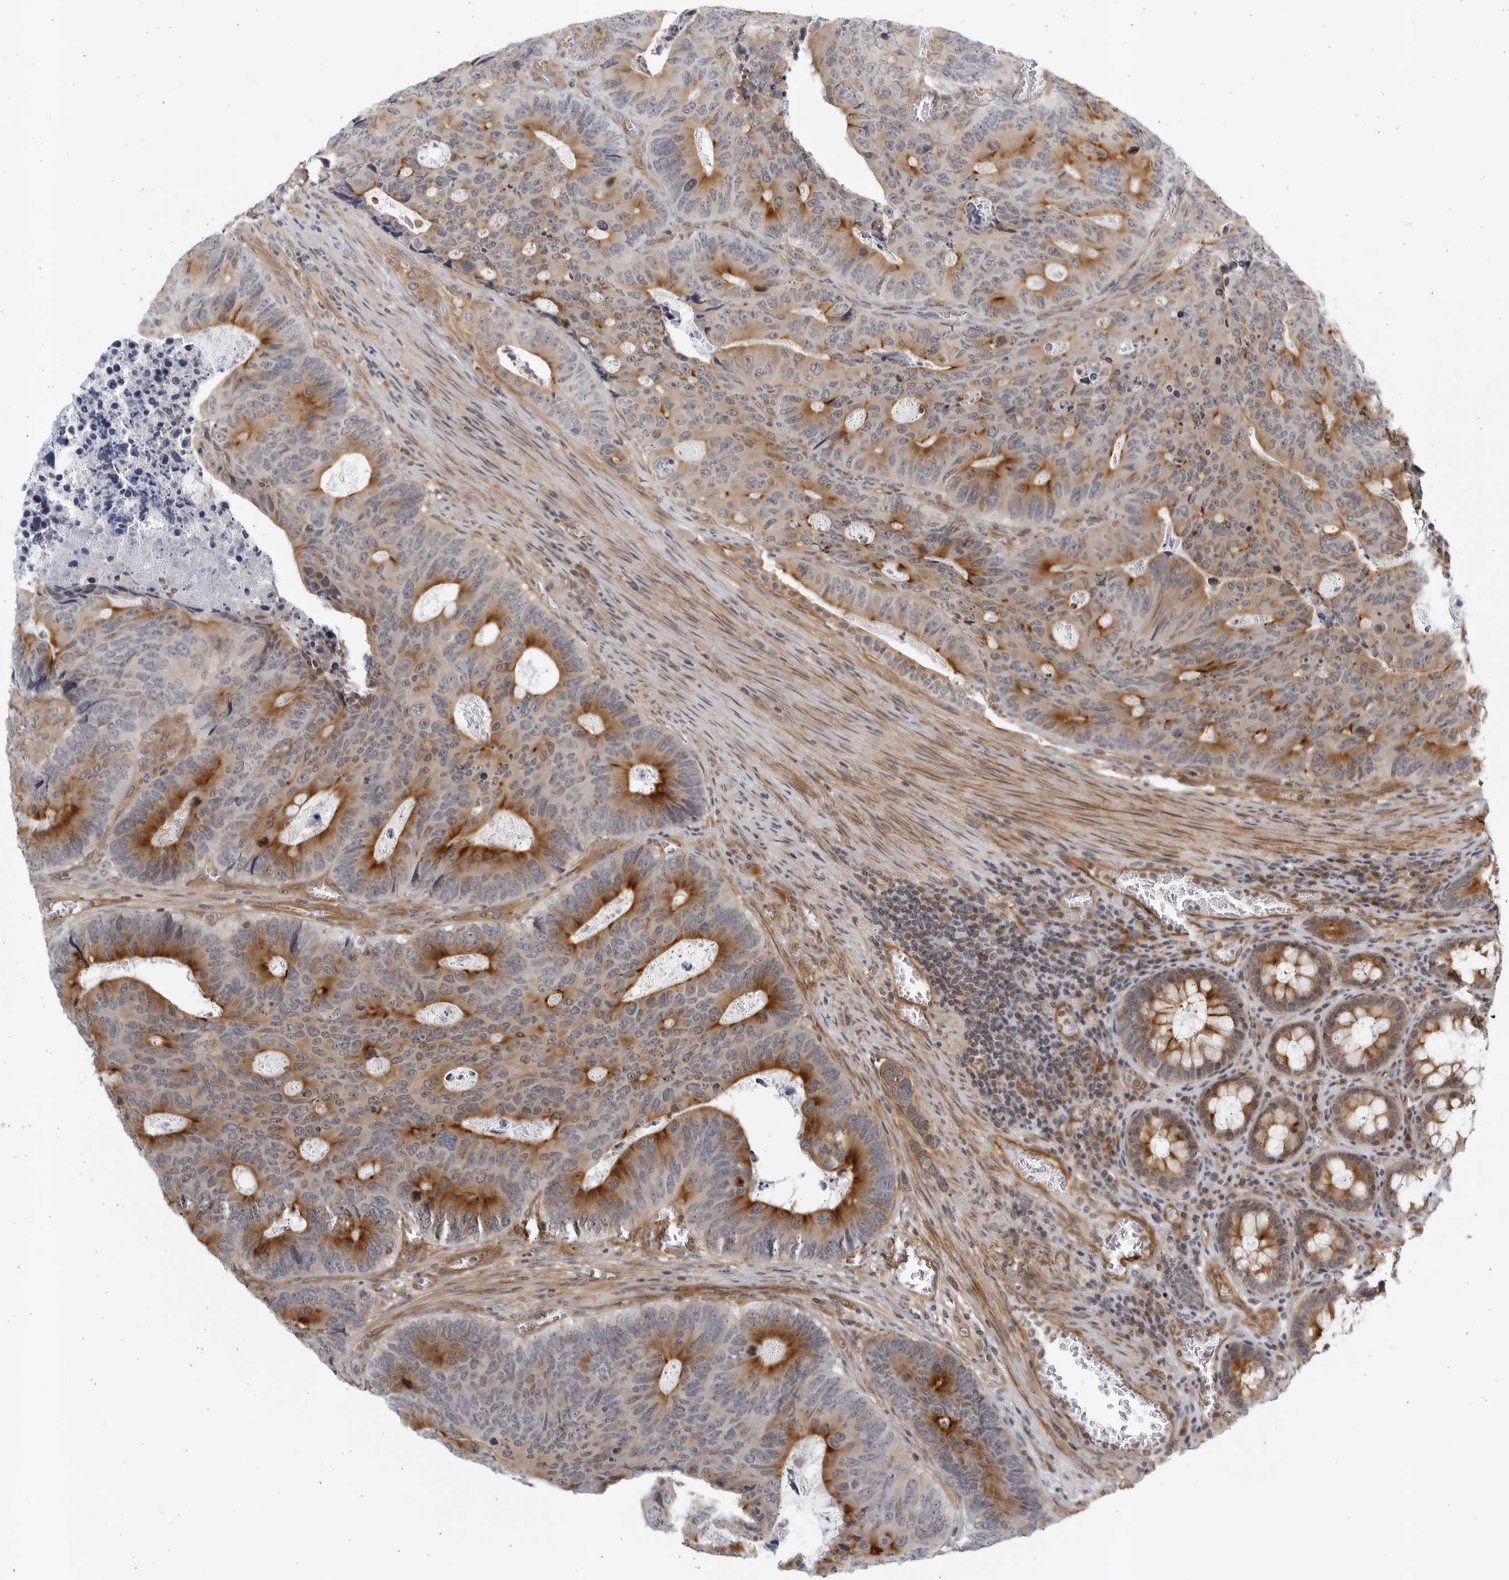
{"staining": {"intensity": "strong", "quantity": "25%-75%", "location": "cytoplasmic/membranous"}, "tissue": "colorectal cancer", "cell_type": "Tumor cells", "image_type": "cancer", "snomed": [{"axis": "morphology", "description": "Adenocarcinoma, NOS"}, {"axis": "topography", "description": "Colon"}], "caption": "An immunohistochemistry (IHC) image of neoplastic tissue is shown. Protein staining in brown shows strong cytoplasmic/membranous positivity in colorectal cancer (adenocarcinoma) within tumor cells.", "gene": "SERTAD4", "patient": {"sex": "male", "age": 87}}